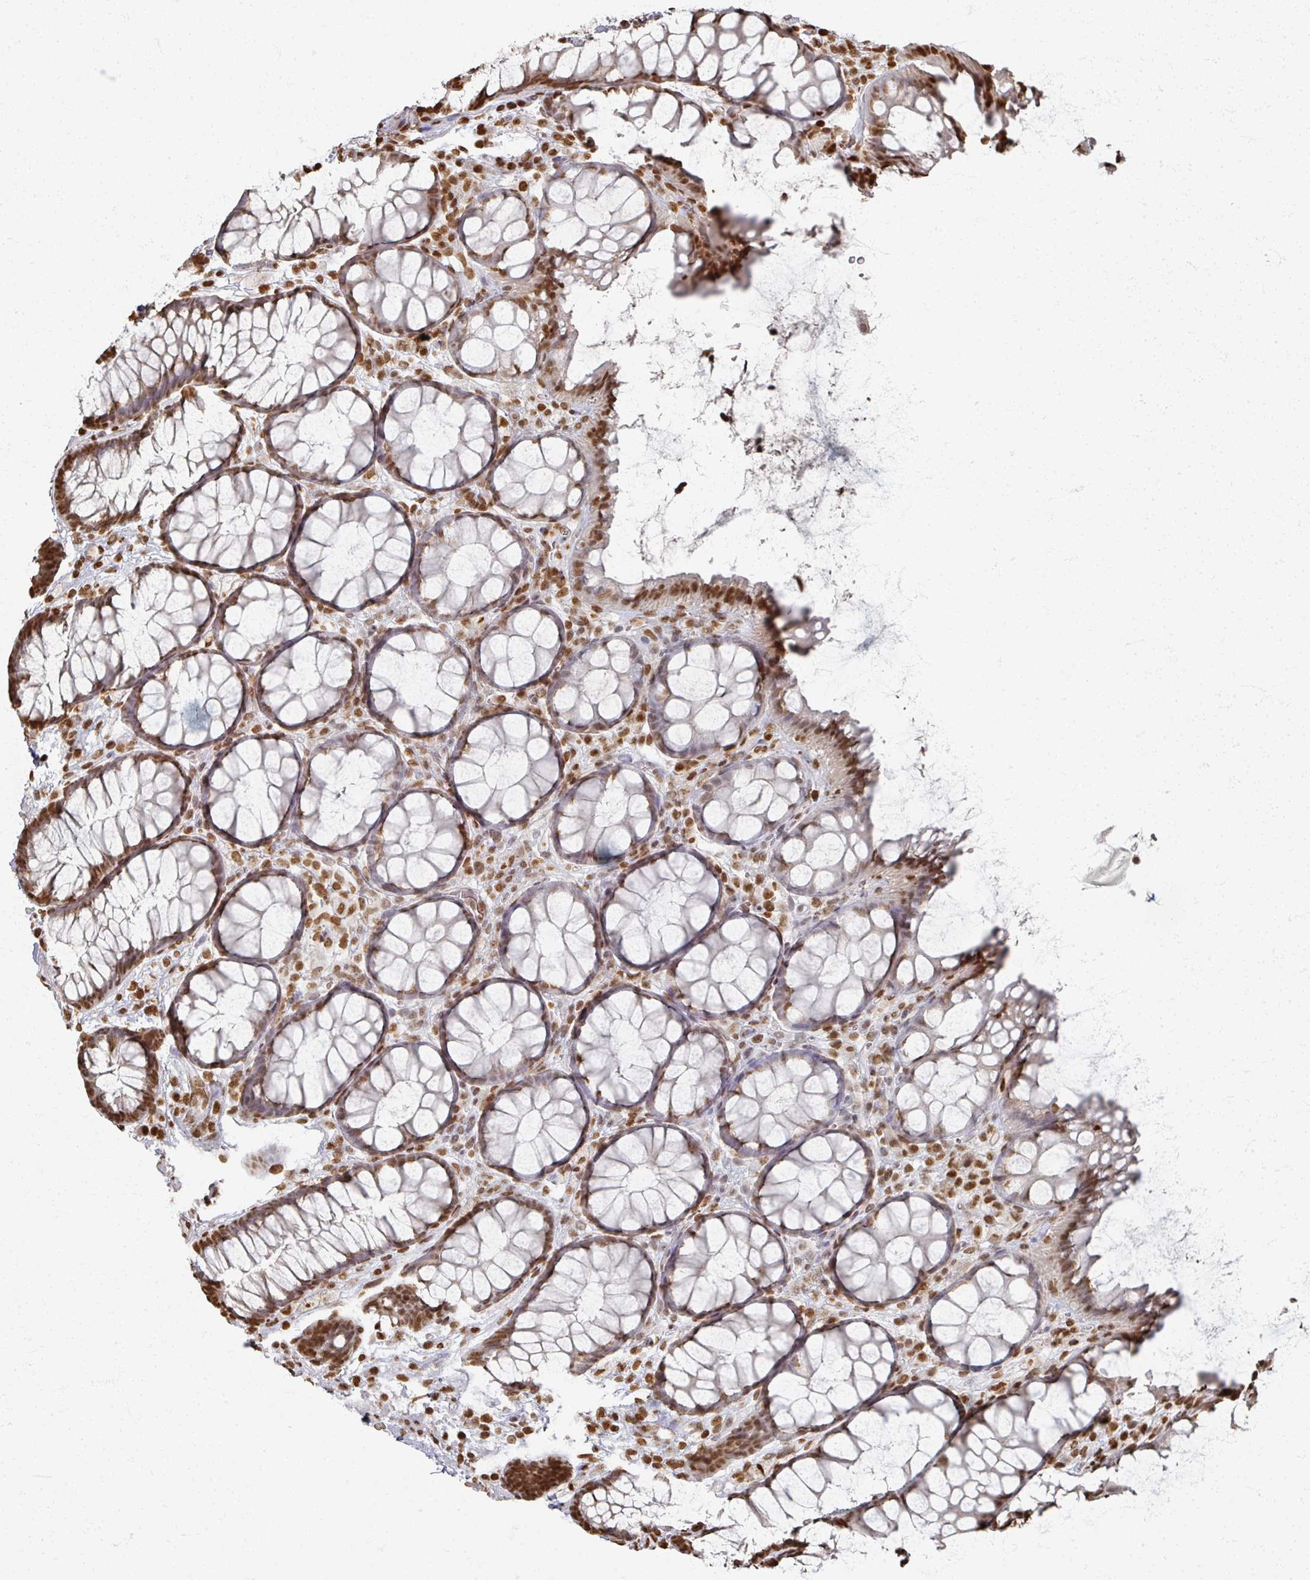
{"staining": {"intensity": "strong", "quantity": "25%-75%", "location": "nuclear"}, "tissue": "rectum", "cell_type": "Glandular cells", "image_type": "normal", "snomed": [{"axis": "morphology", "description": "Normal tissue, NOS"}, {"axis": "topography", "description": "Rectum"}], "caption": "The immunohistochemical stain shows strong nuclear expression in glandular cells of benign rectum. The protein is stained brown, and the nuclei are stained in blue (DAB (3,3'-diaminobenzidine) IHC with brightfield microscopy, high magnification).", "gene": "DCUN1D5", "patient": {"sex": "female", "age": 67}}